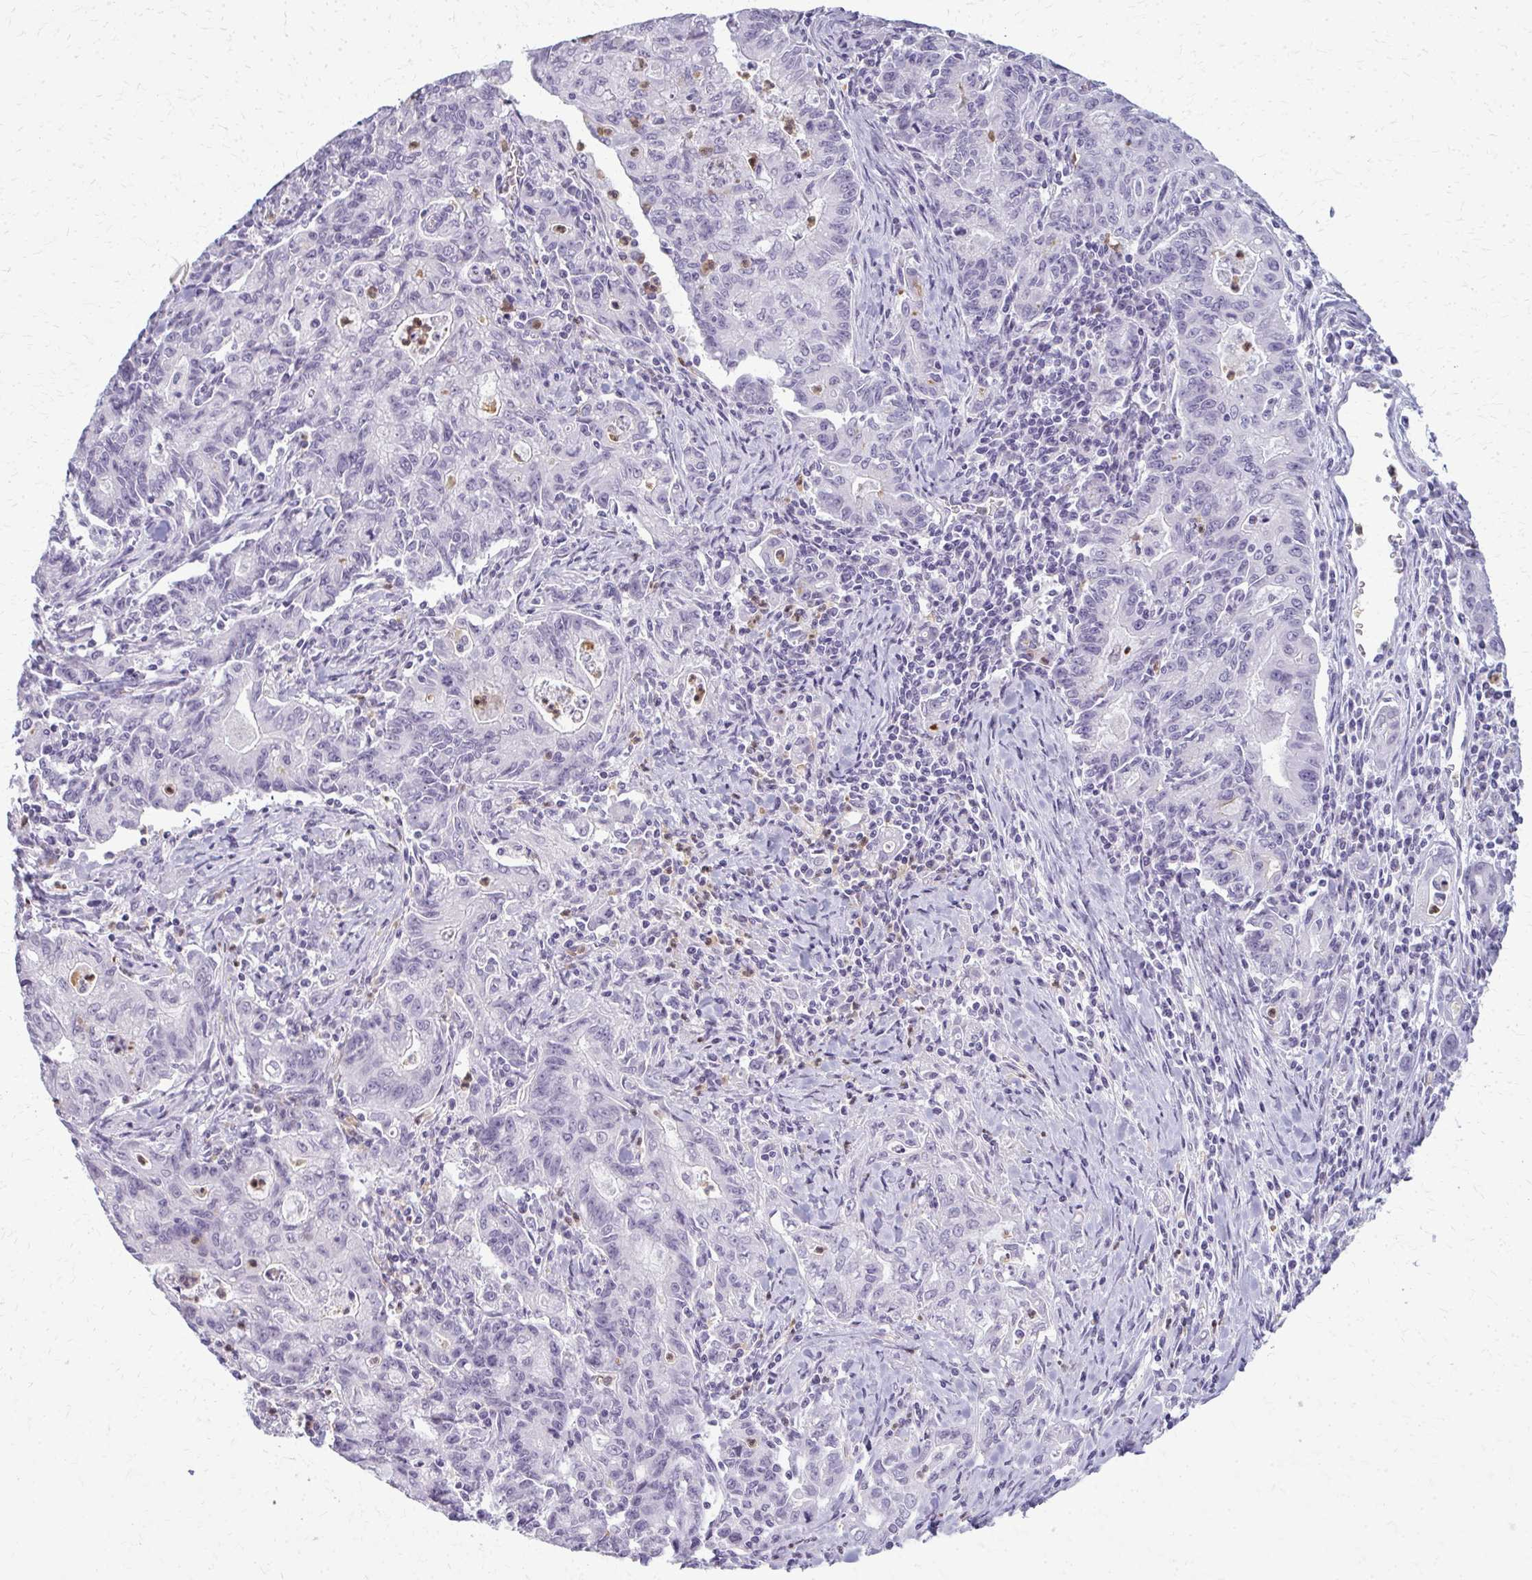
{"staining": {"intensity": "negative", "quantity": "none", "location": "none"}, "tissue": "stomach cancer", "cell_type": "Tumor cells", "image_type": "cancer", "snomed": [{"axis": "morphology", "description": "Adenocarcinoma, NOS"}, {"axis": "topography", "description": "Stomach, upper"}], "caption": "The IHC histopathology image has no significant staining in tumor cells of stomach cancer tissue.", "gene": "CA3", "patient": {"sex": "female", "age": 79}}